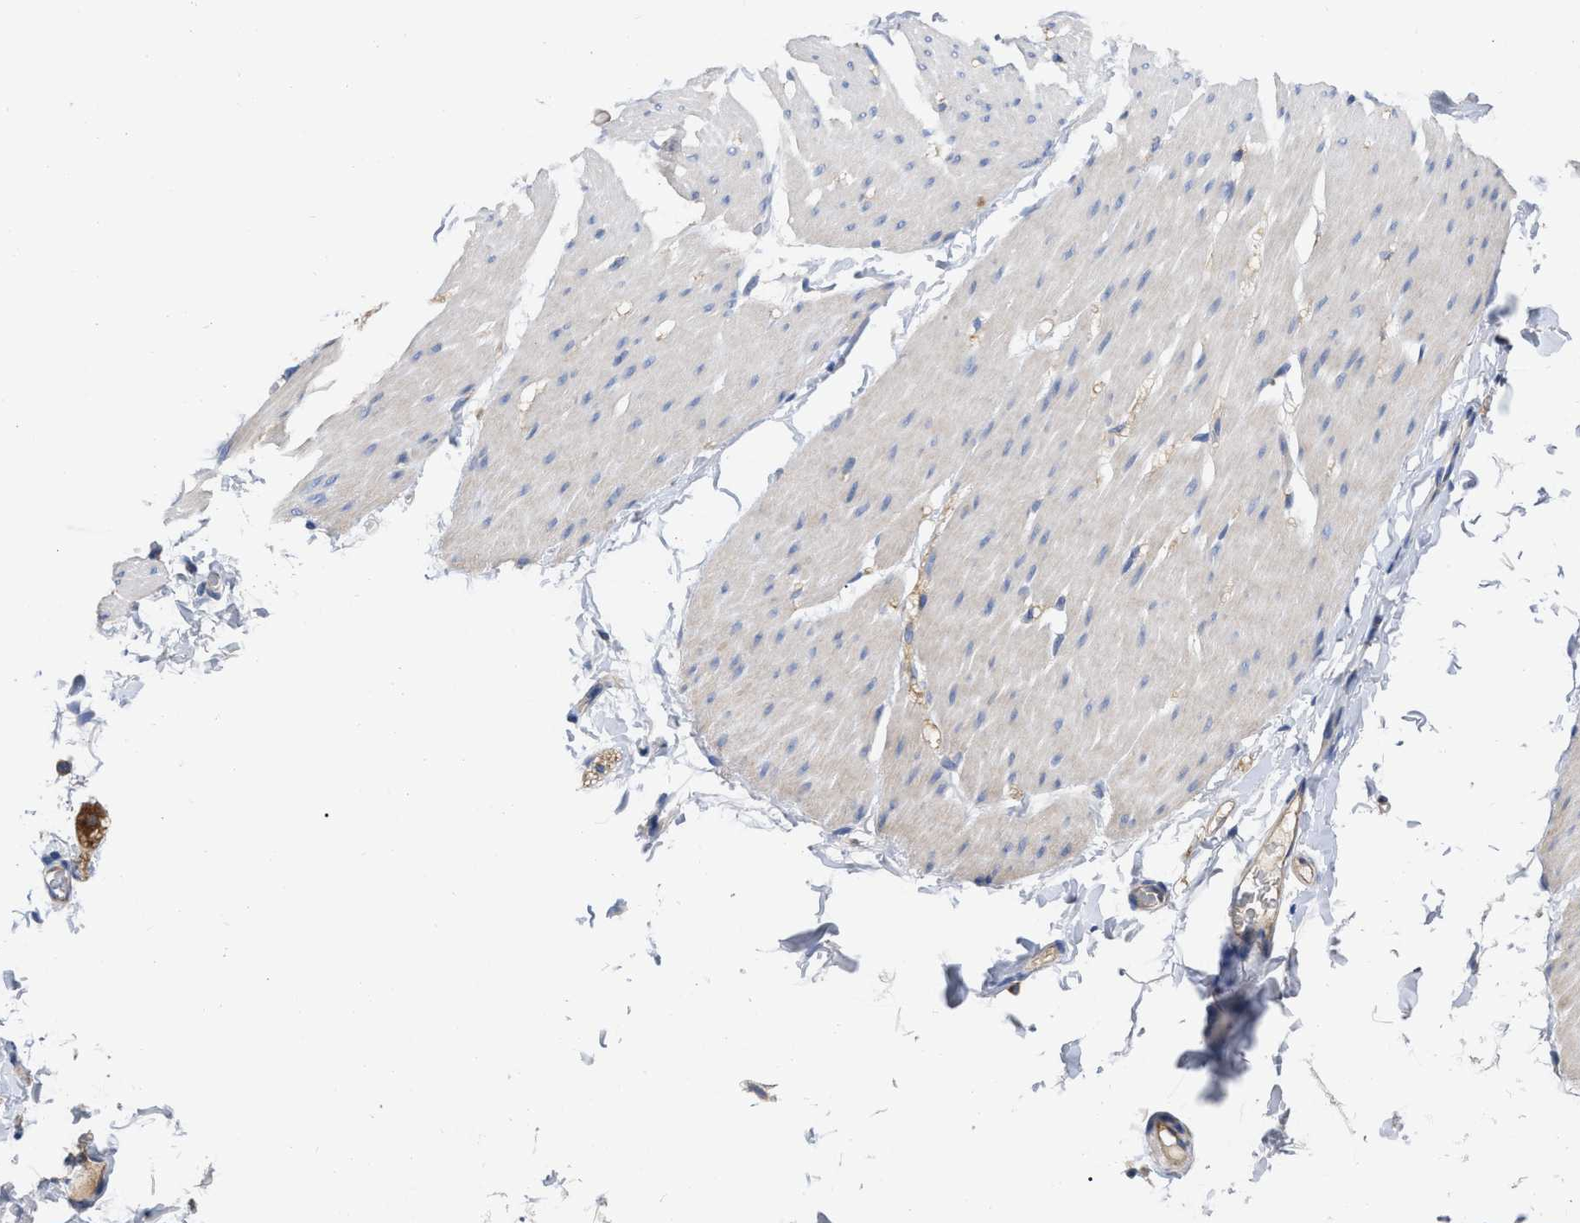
{"staining": {"intensity": "weak", "quantity": "<25%", "location": "cytoplasmic/membranous"}, "tissue": "smooth muscle", "cell_type": "Smooth muscle cells", "image_type": "normal", "snomed": [{"axis": "morphology", "description": "Normal tissue, NOS"}, {"axis": "topography", "description": "Smooth muscle"}, {"axis": "topography", "description": "Colon"}], "caption": "IHC of normal smooth muscle demonstrates no expression in smooth muscle cells. Brightfield microscopy of immunohistochemistry stained with DAB (brown) and hematoxylin (blue), captured at high magnification.", "gene": "RAP1GDS1", "patient": {"sex": "male", "age": 67}}